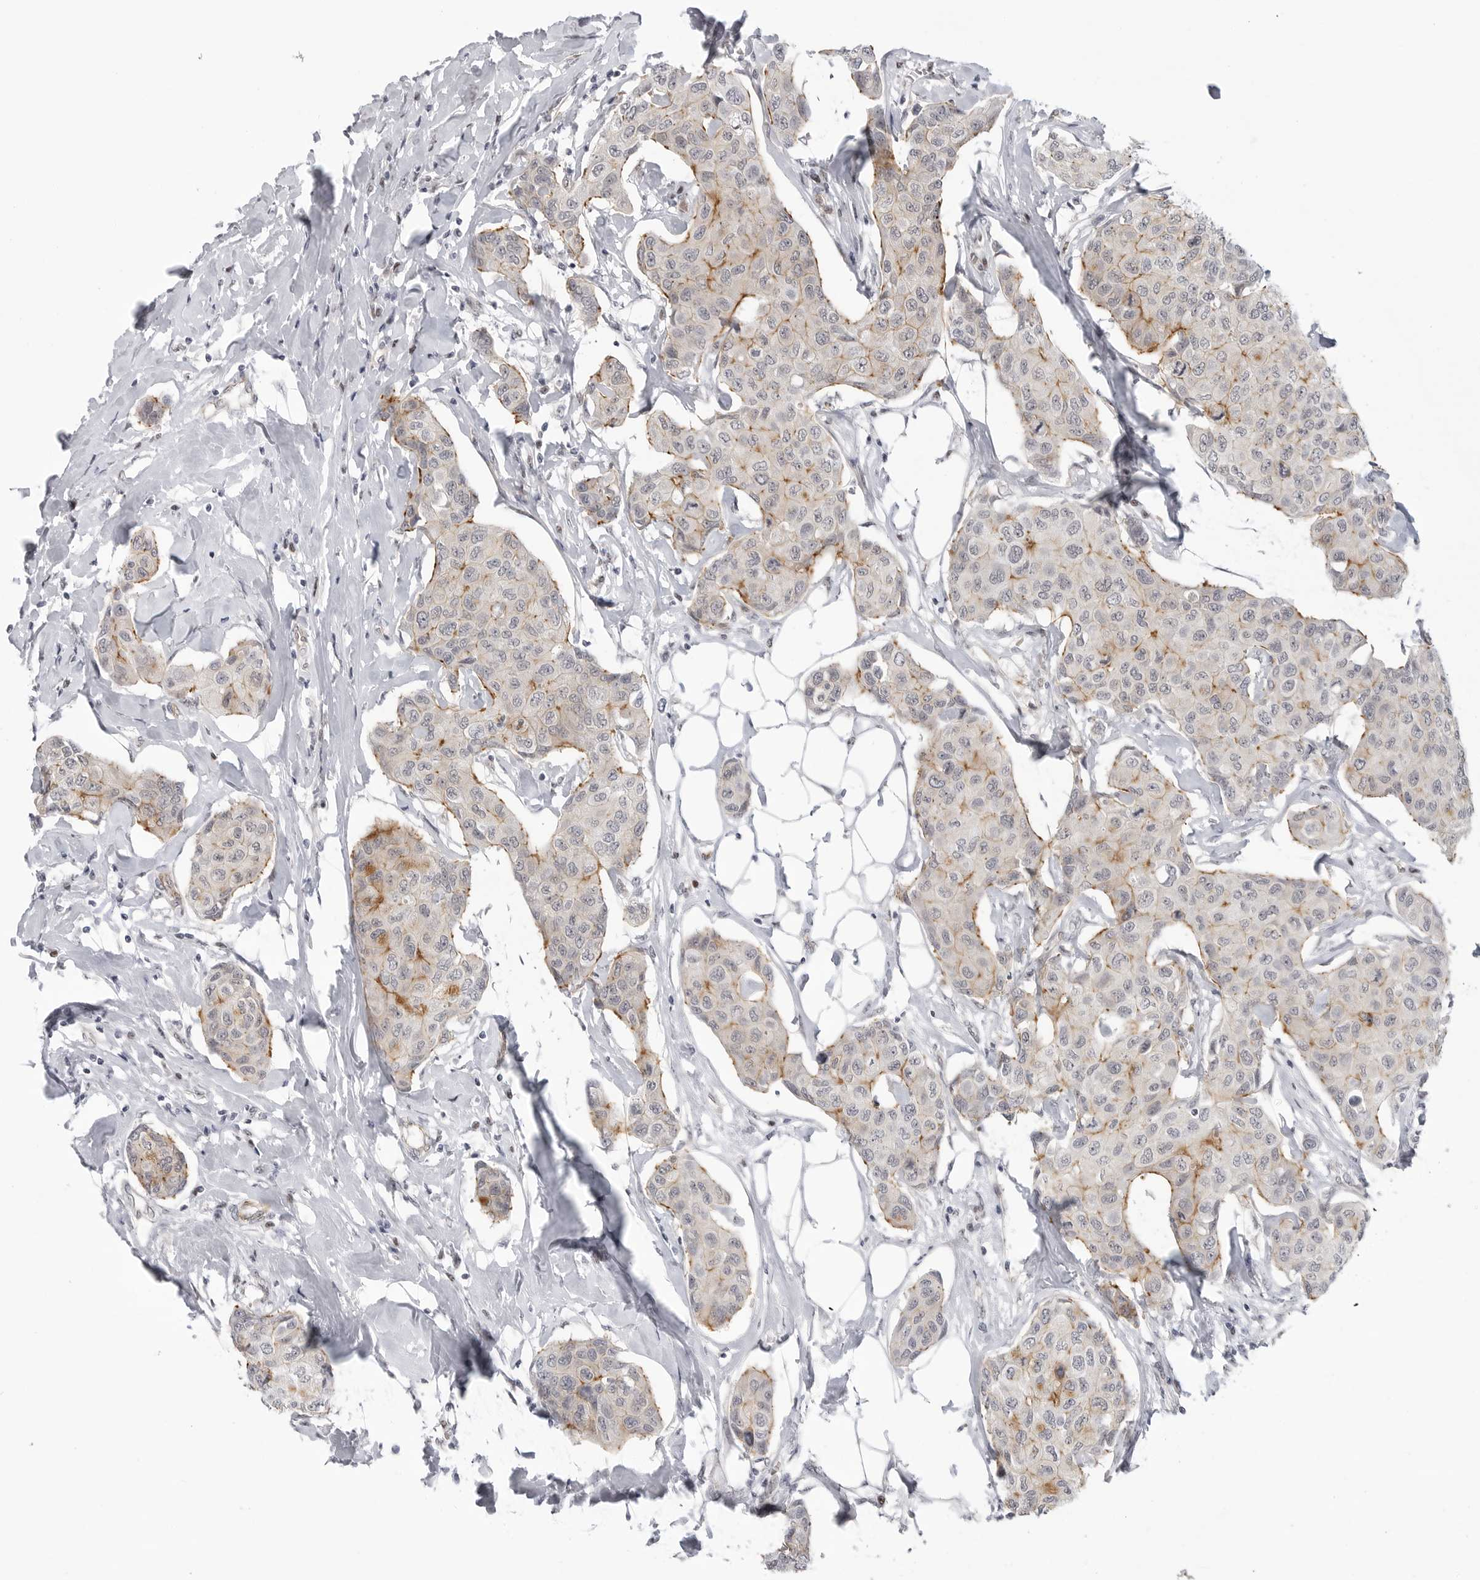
{"staining": {"intensity": "moderate", "quantity": "<25%", "location": "cytoplasmic/membranous"}, "tissue": "breast cancer", "cell_type": "Tumor cells", "image_type": "cancer", "snomed": [{"axis": "morphology", "description": "Duct carcinoma"}, {"axis": "topography", "description": "Breast"}], "caption": "IHC micrograph of neoplastic tissue: human invasive ductal carcinoma (breast) stained using IHC reveals low levels of moderate protein expression localized specifically in the cytoplasmic/membranous of tumor cells, appearing as a cytoplasmic/membranous brown color.", "gene": "CEP295NL", "patient": {"sex": "female", "age": 80}}